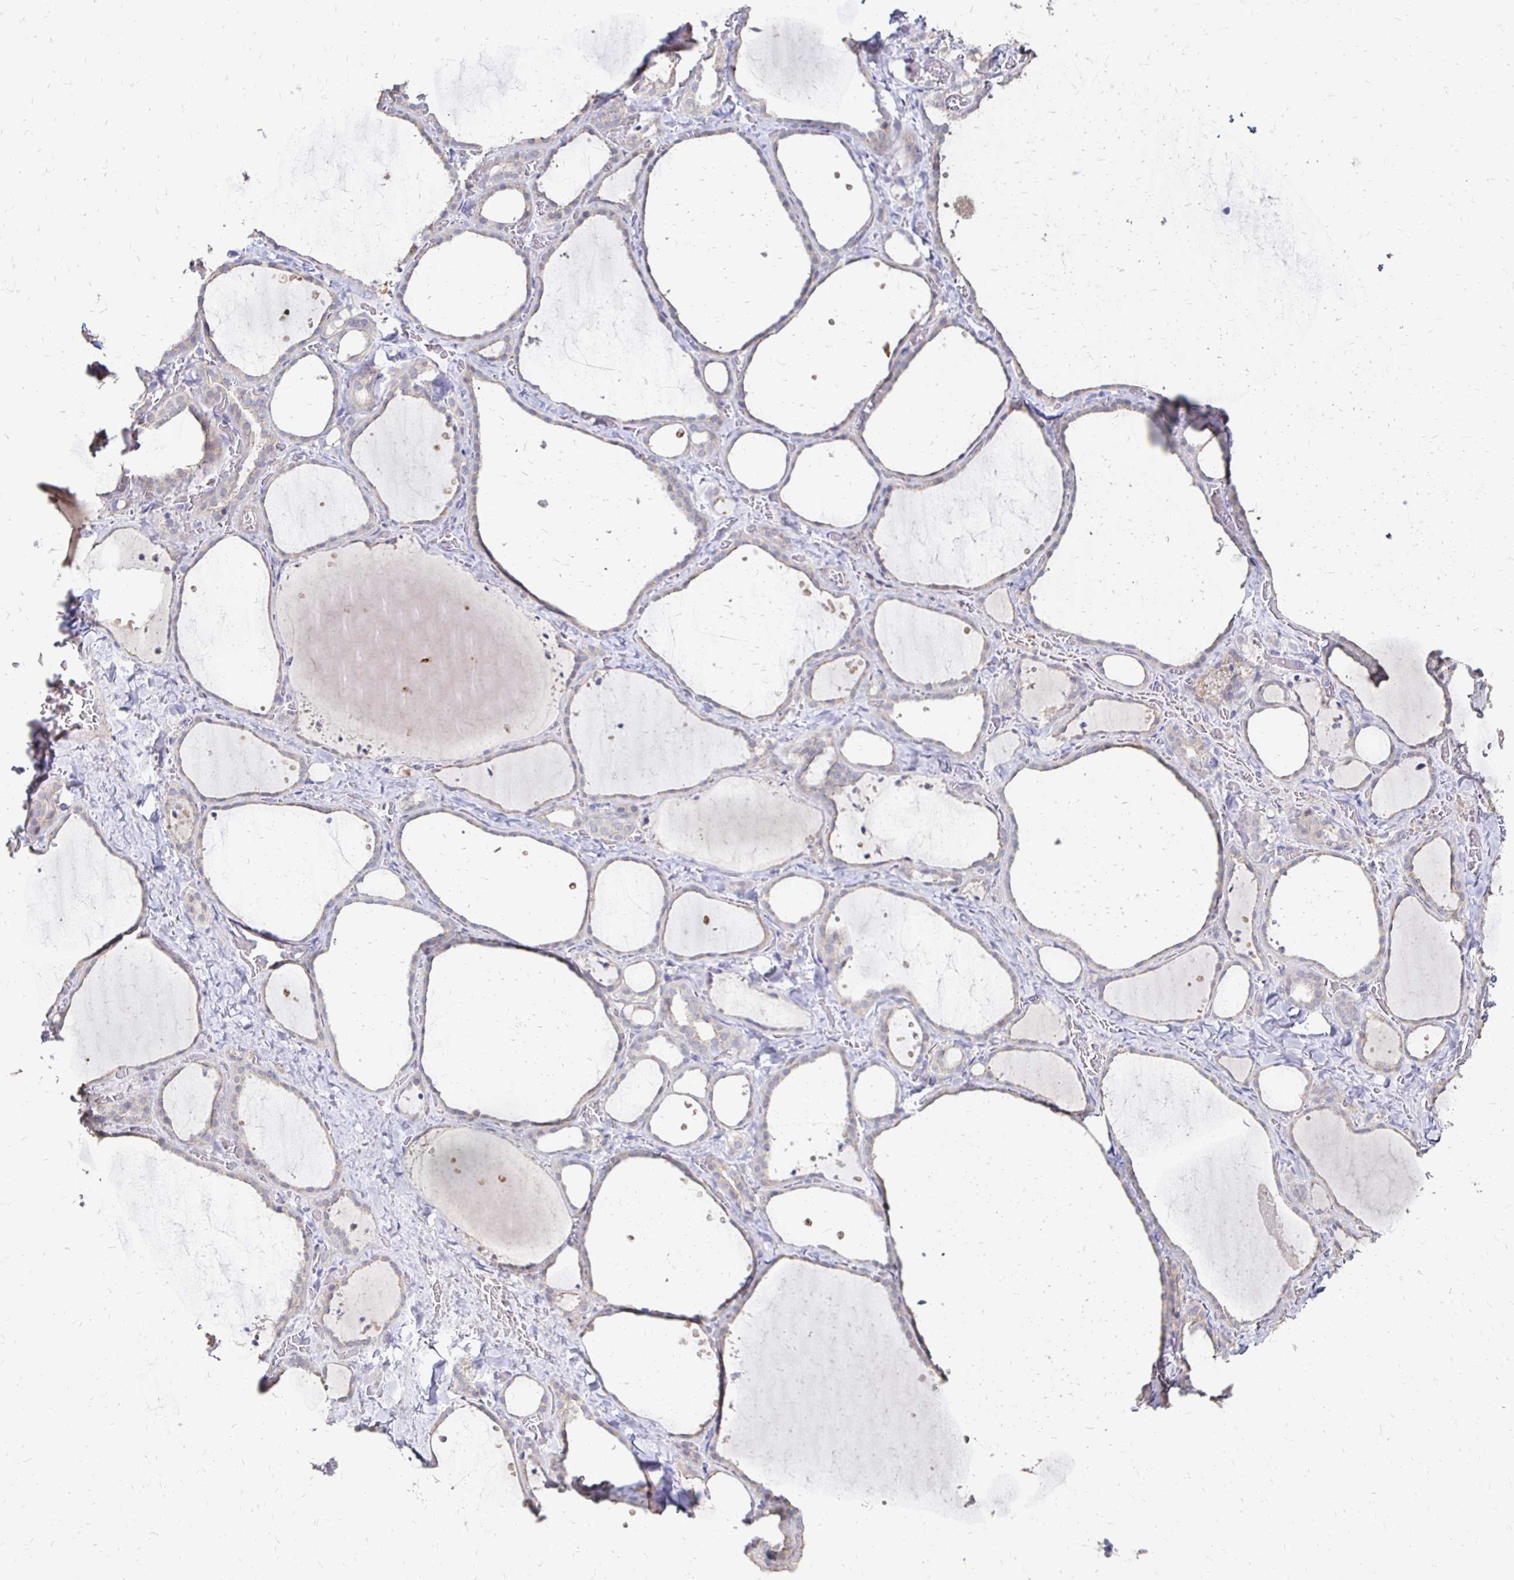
{"staining": {"intensity": "weak", "quantity": "25%-75%", "location": "cytoplasmic/membranous"}, "tissue": "thyroid gland", "cell_type": "Glandular cells", "image_type": "normal", "snomed": [{"axis": "morphology", "description": "Normal tissue, NOS"}, {"axis": "topography", "description": "Thyroid gland"}], "caption": "Unremarkable thyroid gland demonstrates weak cytoplasmic/membranous staining in approximately 25%-75% of glandular cells The staining was performed using DAB (3,3'-diaminobenzidine), with brown indicating positive protein expression. Nuclei are stained blue with hematoxylin..", "gene": "ZNF727", "patient": {"sex": "female", "age": 36}}